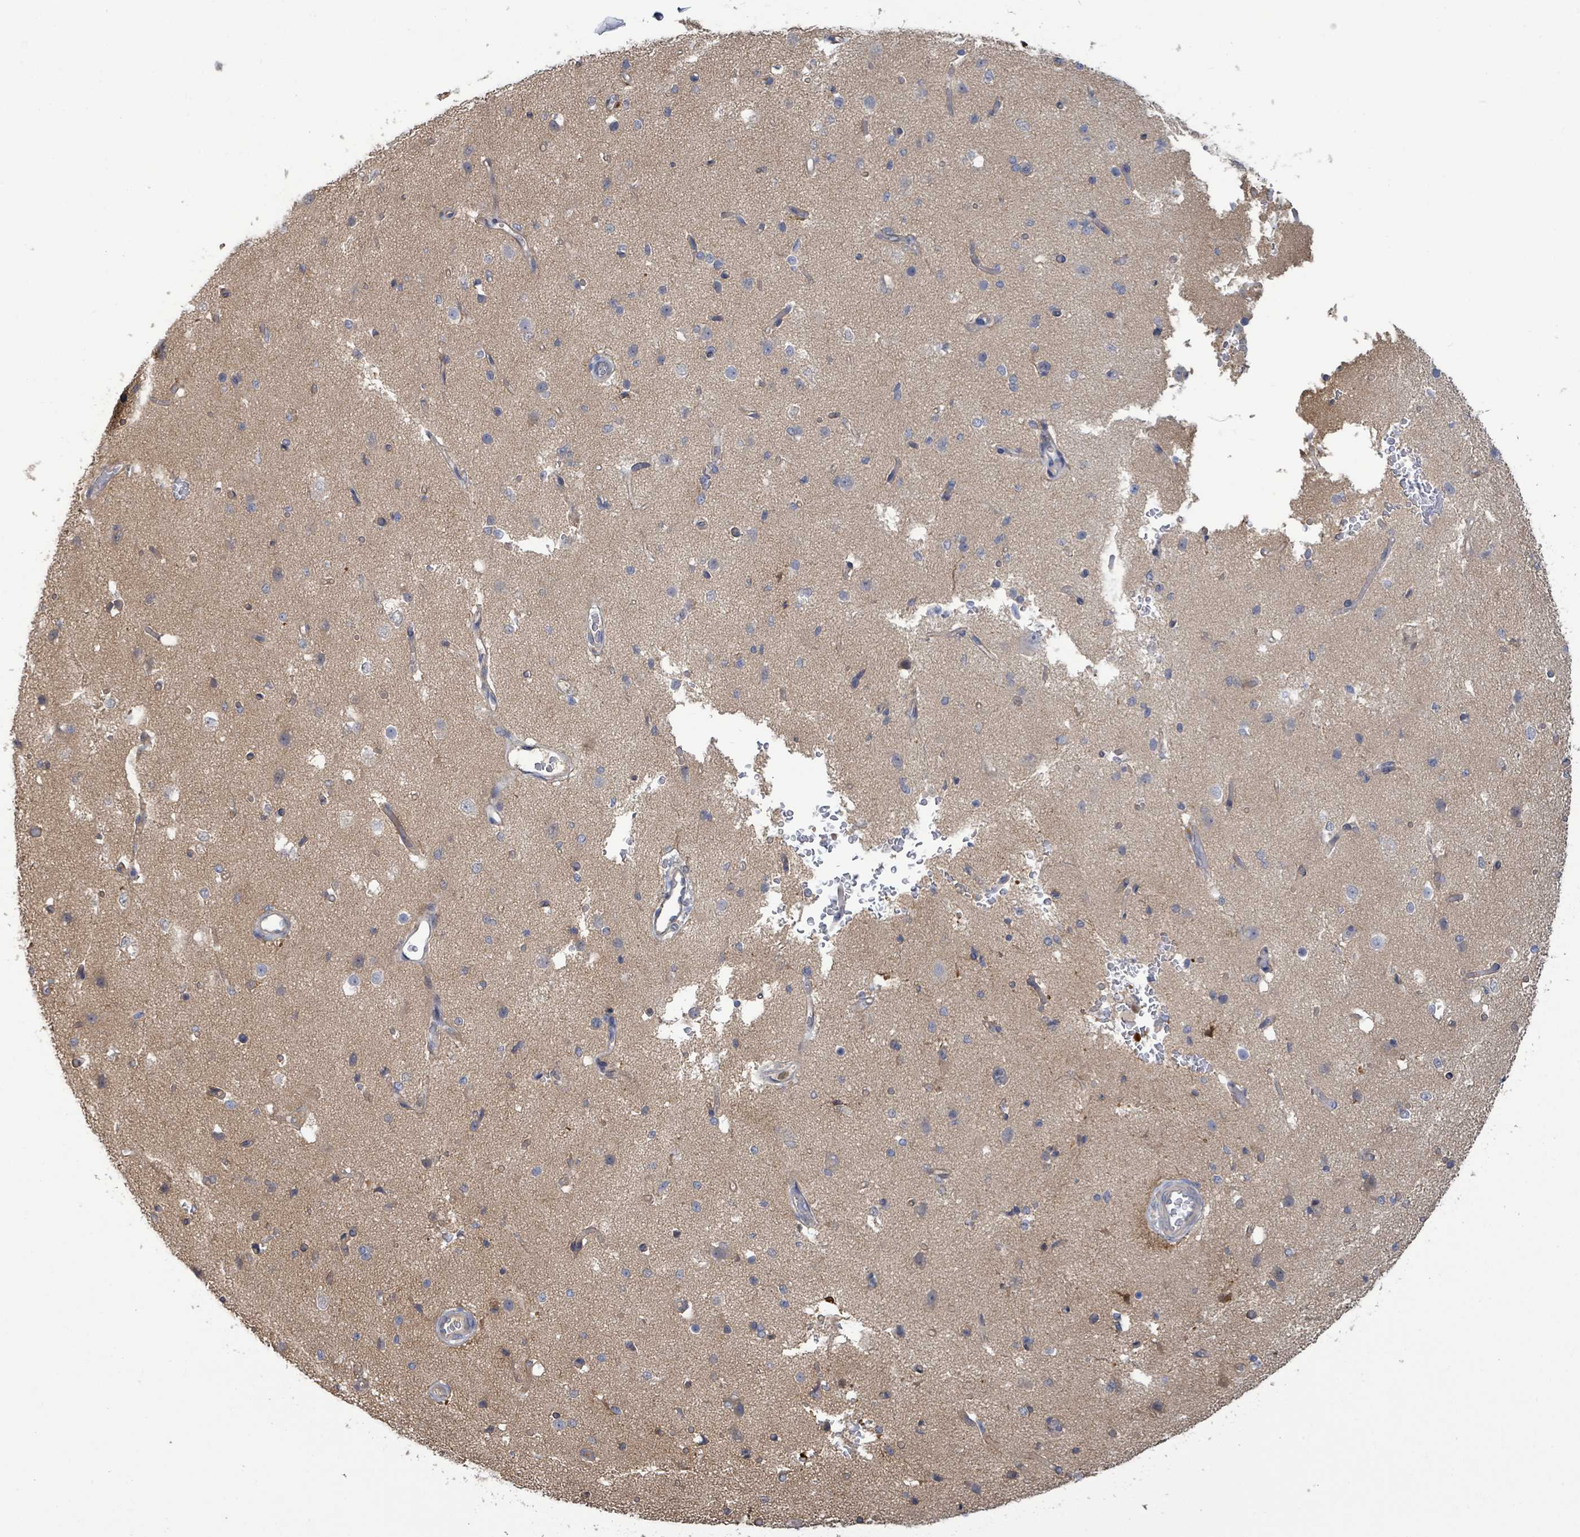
{"staining": {"intensity": "weak", "quantity": "<25%", "location": "cytoplasmic/membranous"}, "tissue": "cerebral cortex", "cell_type": "Endothelial cells", "image_type": "normal", "snomed": [{"axis": "morphology", "description": "Normal tissue, NOS"}, {"axis": "morphology", "description": "Inflammation, NOS"}, {"axis": "topography", "description": "Cerebral cortex"}], "caption": "High magnification brightfield microscopy of benign cerebral cortex stained with DAB (3,3'-diaminobenzidine) (brown) and counterstained with hematoxylin (blue): endothelial cells show no significant positivity.", "gene": "PGAM1", "patient": {"sex": "male", "age": 6}}